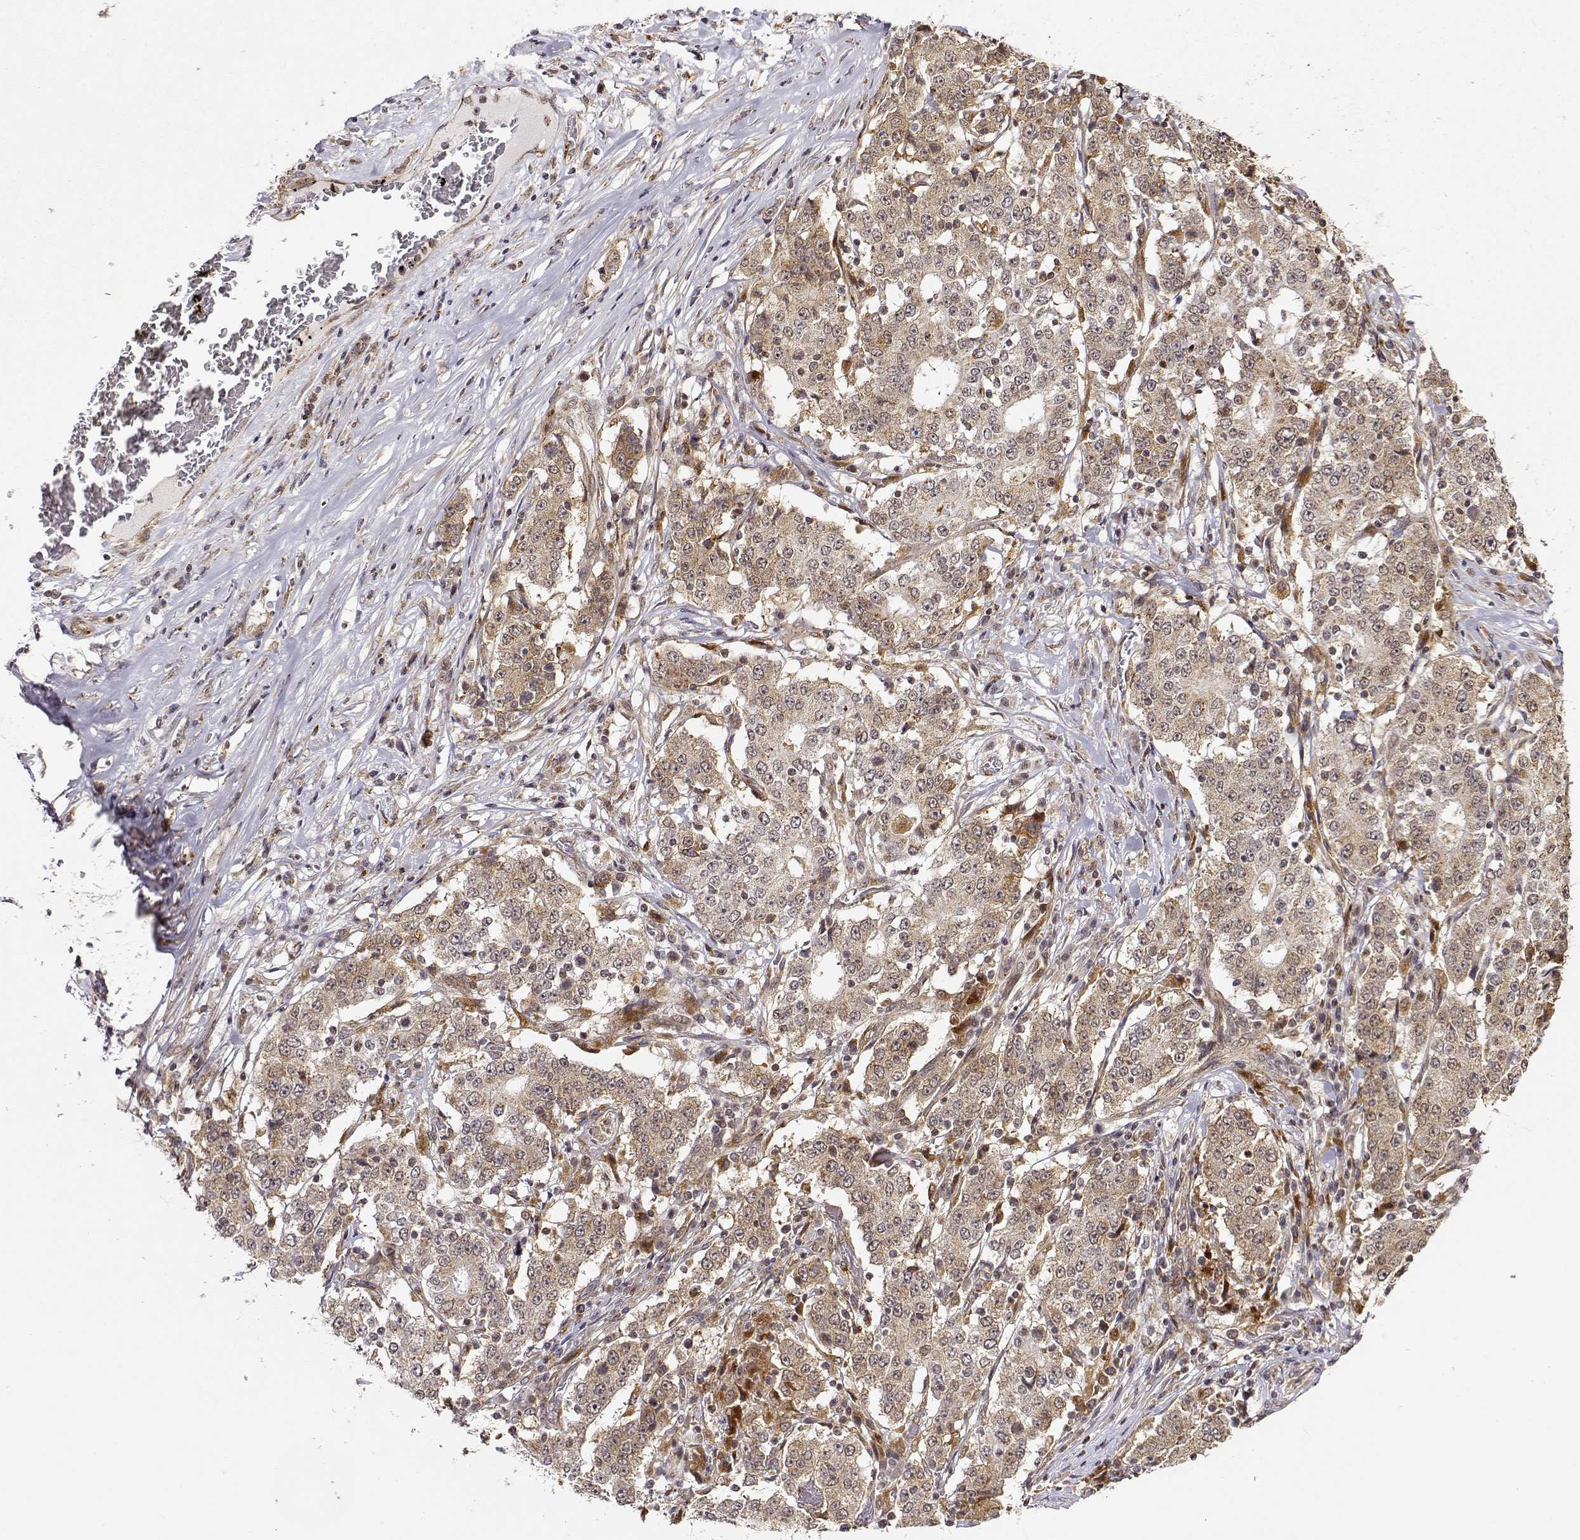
{"staining": {"intensity": "weak", "quantity": ">75%", "location": "cytoplasmic/membranous"}, "tissue": "stomach cancer", "cell_type": "Tumor cells", "image_type": "cancer", "snomed": [{"axis": "morphology", "description": "Adenocarcinoma, NOS"}, {"axis": "topography", "description": "Stomach"}], "caption": "Stomach cancer (adenocarcinoma) stained with a brown dye displays weak cytoplasmic/membranous positive staining in approximately >75% of tumor cells.", "gene": "RNF13", "patient": {"sex": "male", "age": 59}}